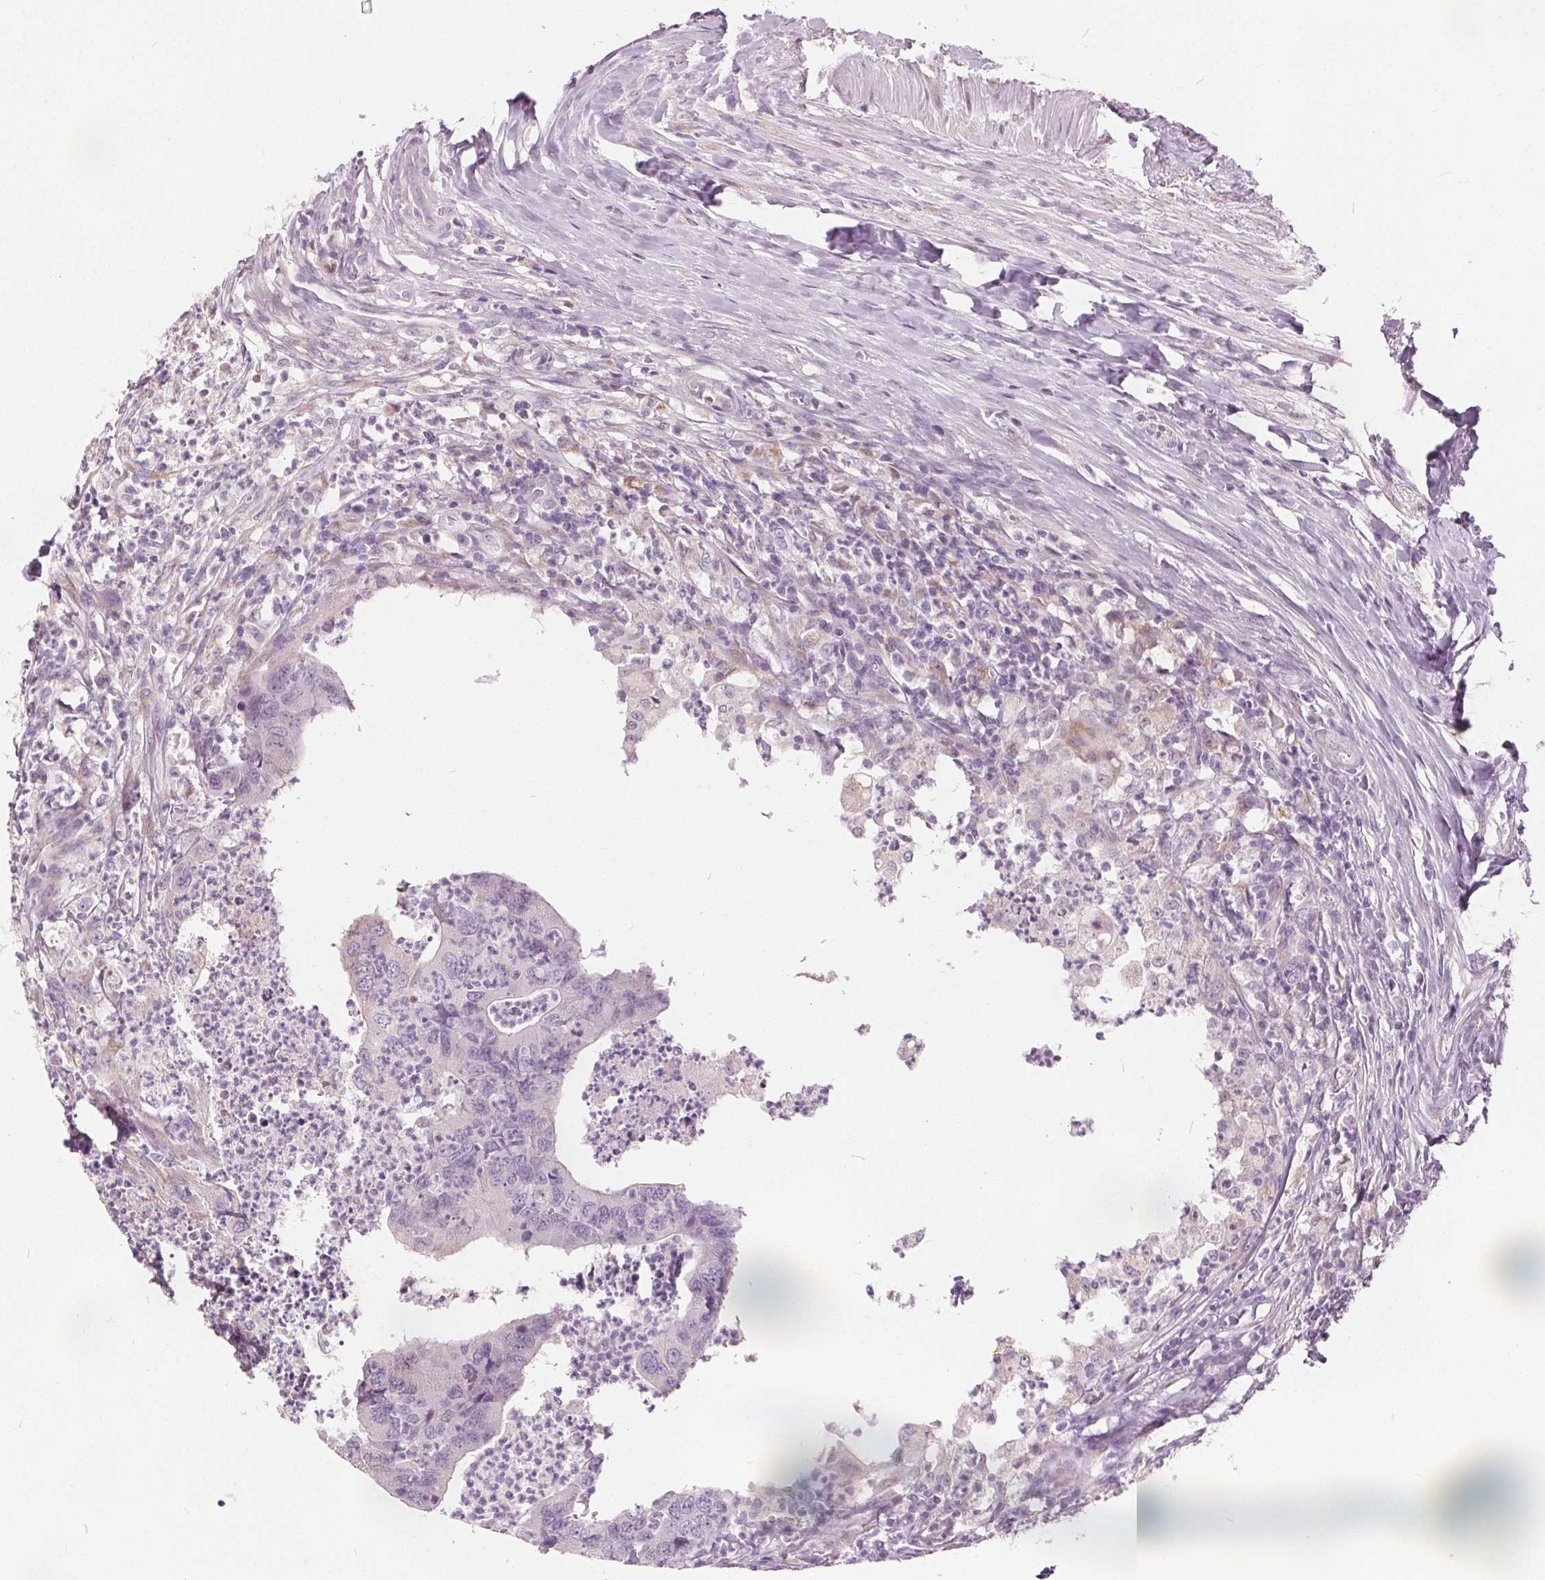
{"staining": {"intensity": "negative", "quantity": "none", "location": "none"}, "tissue": "colorectal cancer", "cell_type": "Tumor cells", "image_type": "cancer", "snomed": [{"axis": "morphology", "description": "Adenocarcinoma, NOS"}, {"axis": "topography", "description": "Colon"}], "caption": "An image of adenocarcinoma (colorectal) stained for a protein reveals no brown staining in tumor cells.", "gene": "ACOX2", "patient": {"sex": "female", "age": 67}}